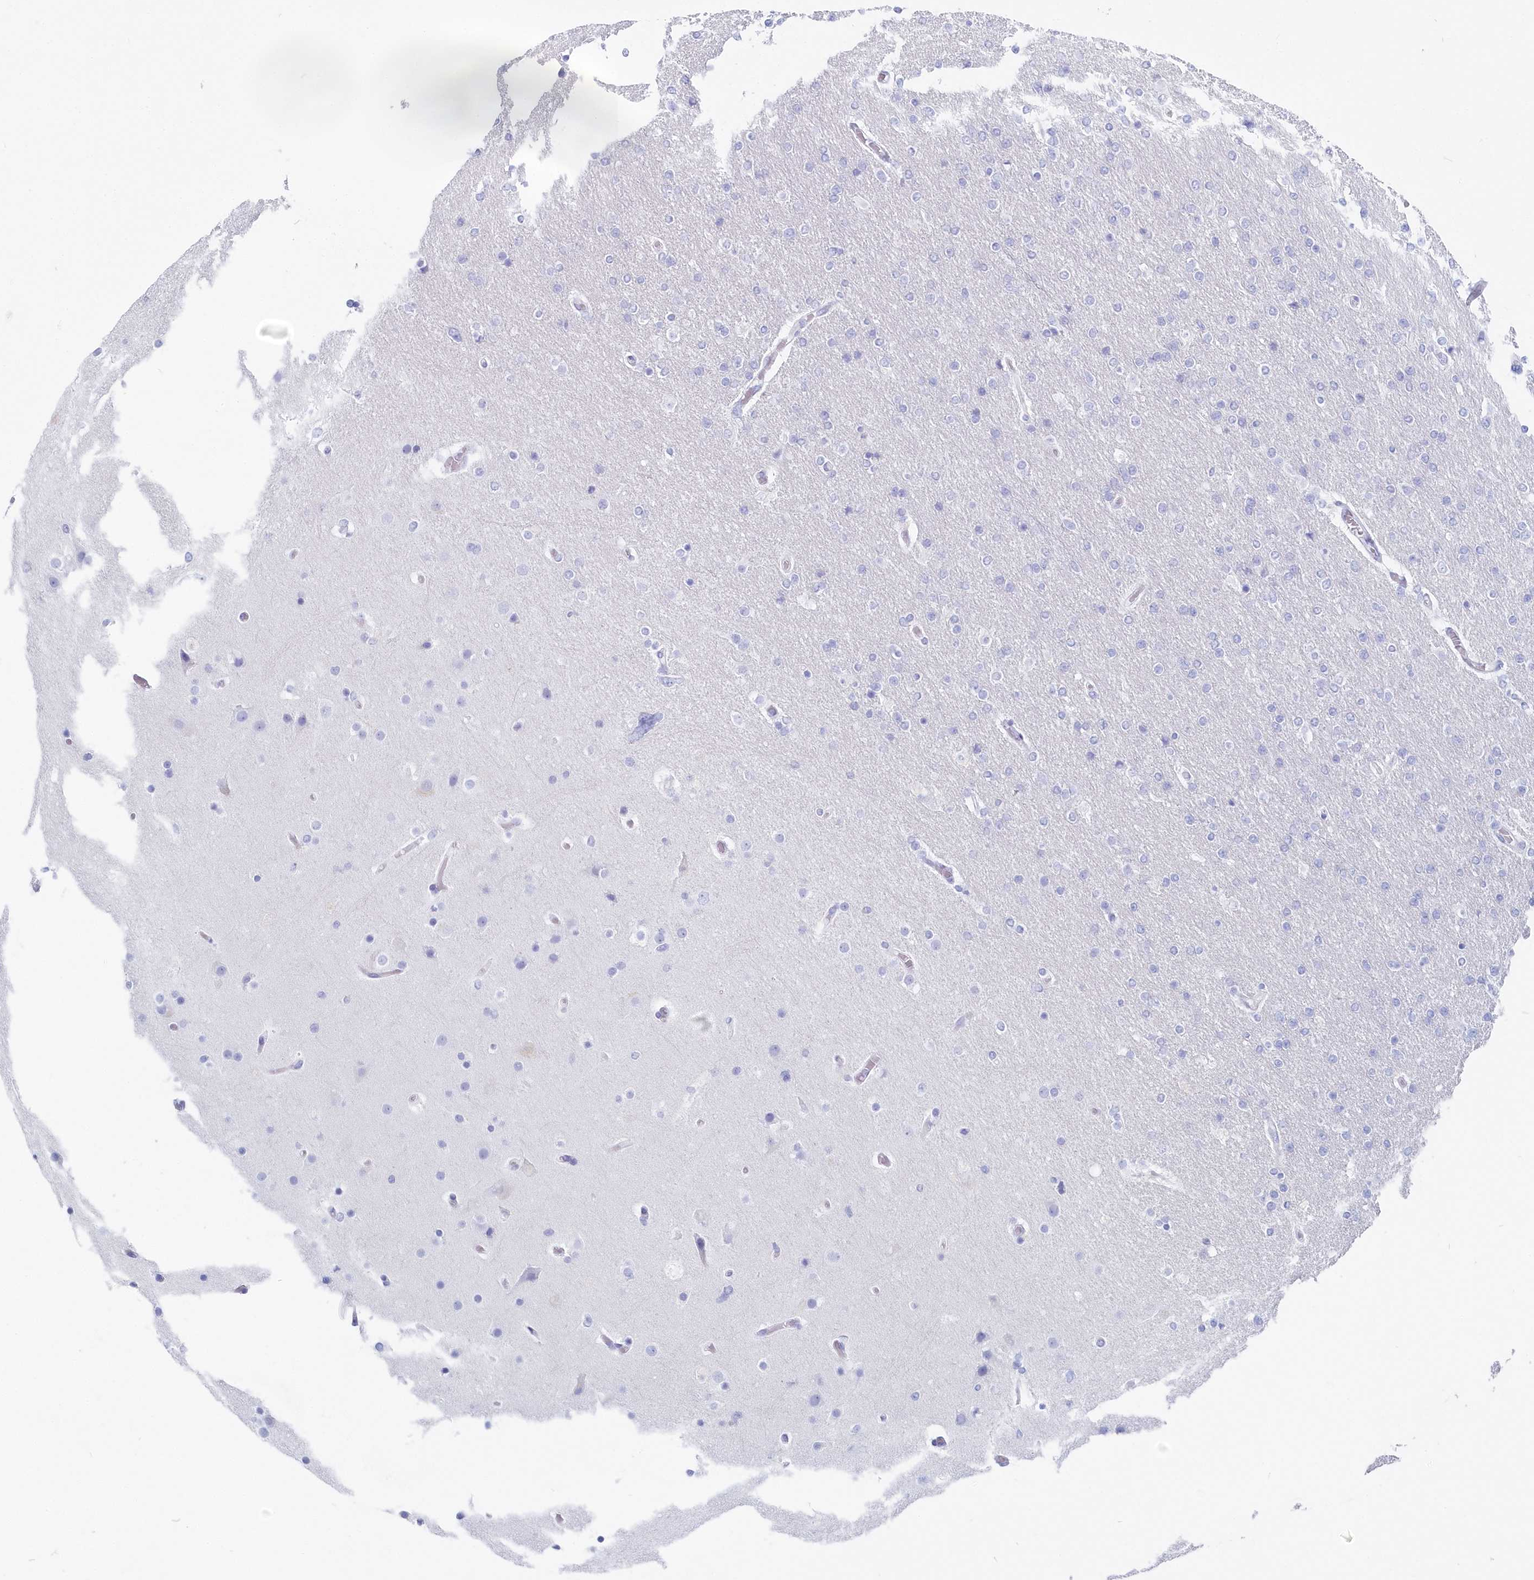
{"staining": {"intensity": "negative", "quantity": "none", "location": "none"}, "tissue": "glioma", "cell_type": "Tumor cells", "image_type": "cancer", "snomed": [{"axis": "morphology", "description": "Glioma, malignant, High grade"}, {"axis": "topography", "description": "Cerebral cortex"}], "caption": "Tumor cells show no significant positivity in malignant high-grade glioma. (DAB (3,3'-diaminobenzidine) immunohistochemistry (IHC), high magnification).", "gene": "CSNK1G2", "patient": {"sex": "female", "age": 36}}